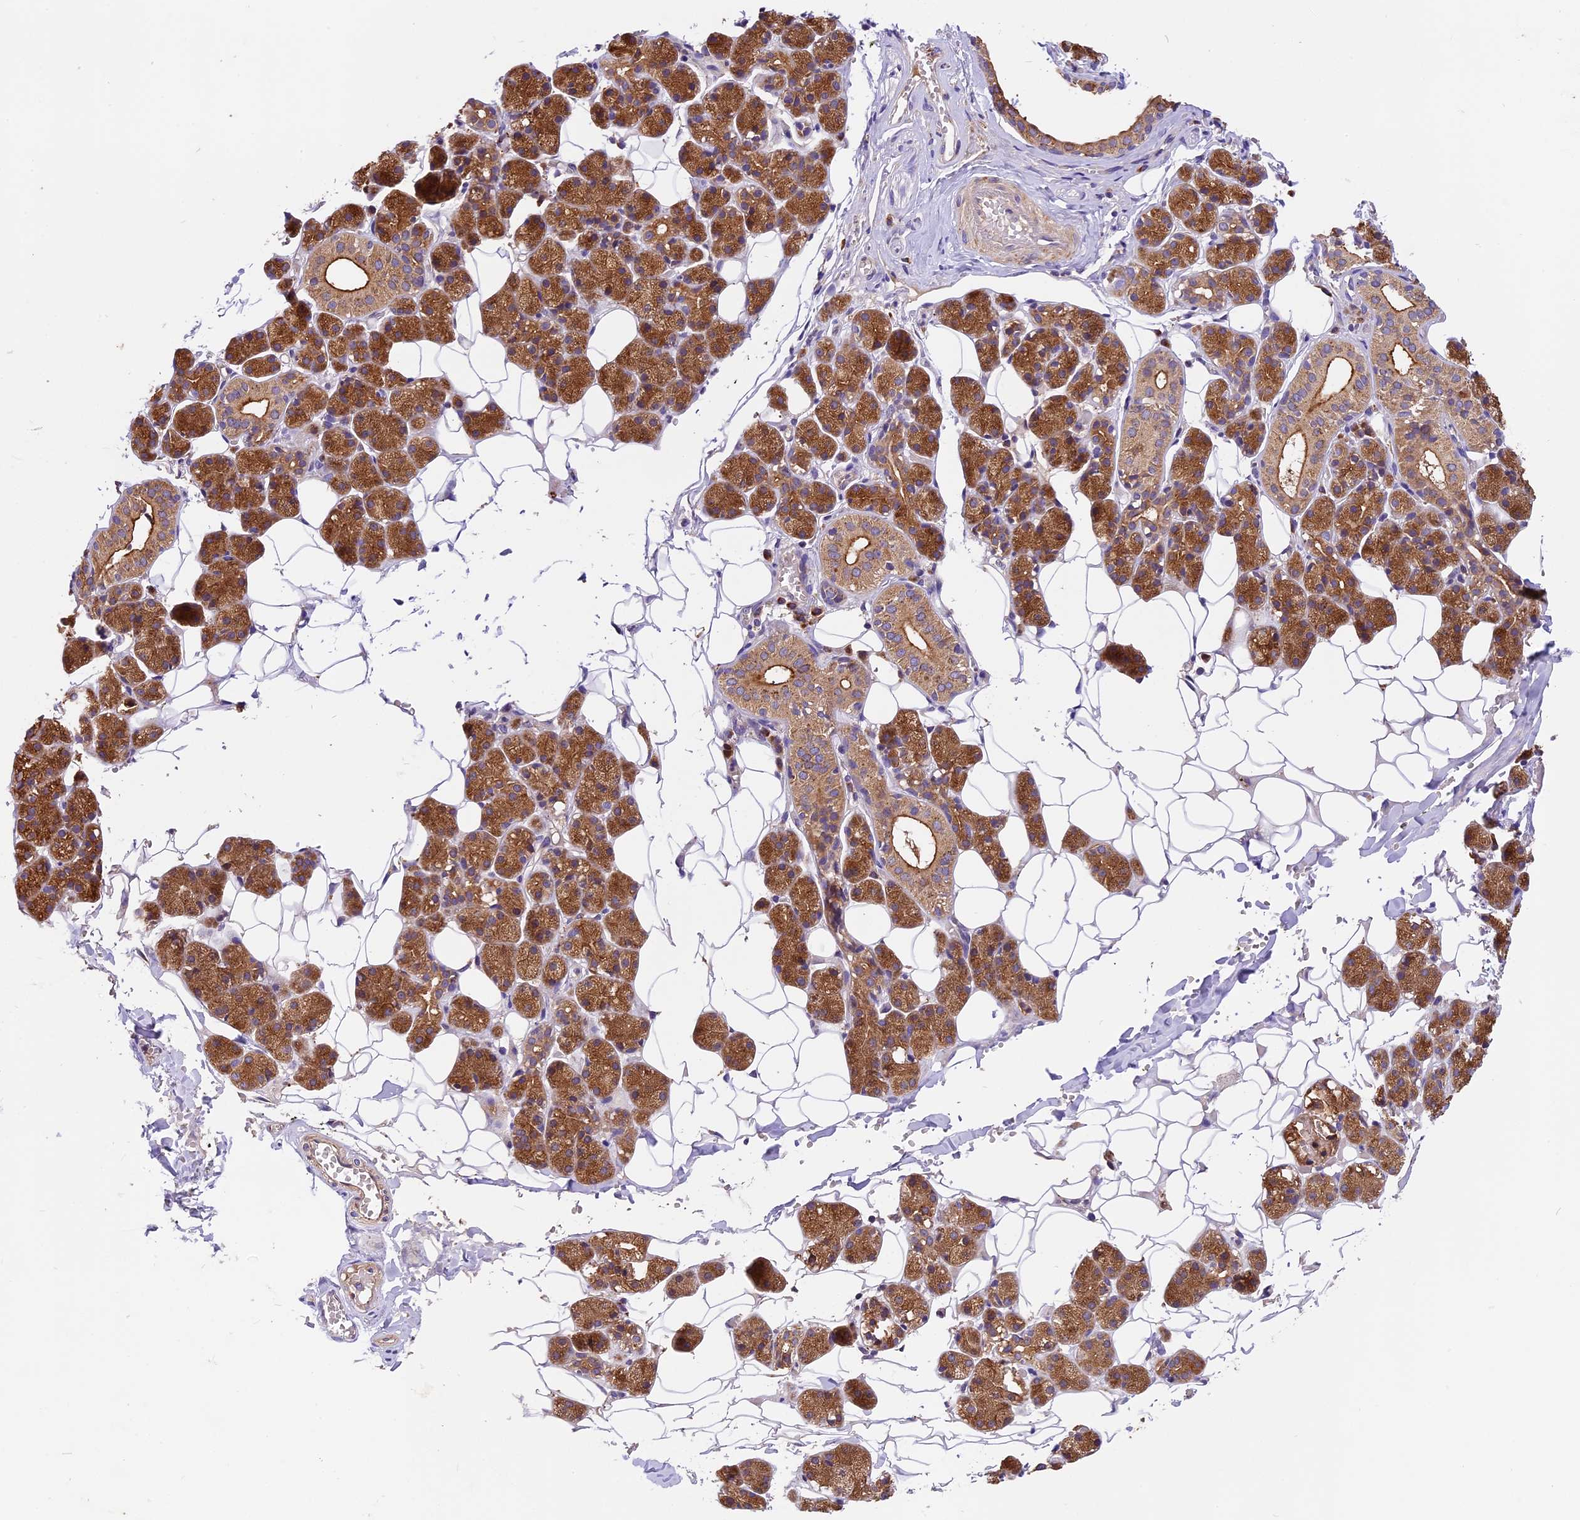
{"staining": {"intensity": "strong", "quantity": ">75%", "location": "cytoplasmic/membranous"}, "tissue": "salivary gland", "cell_type": "Glandular cells", "image_type": "normal", "snomed": [{"axis": "morphology", "description": "Normal tissue, NOS"}, {"axis": "topography", "description": "Salivary gland"}], "caption": "The histopathology image shows a brown stain indicating the presence of a protein in the cytoplasmic/membranous of glandular cells in salivary gland. The staining was performed using DAB, with brown indicating positive protein expression. Nuclei are stained blue with hematoxylin.", "gene": "COPE", "patient": {"sex": "female", "age": 33}}